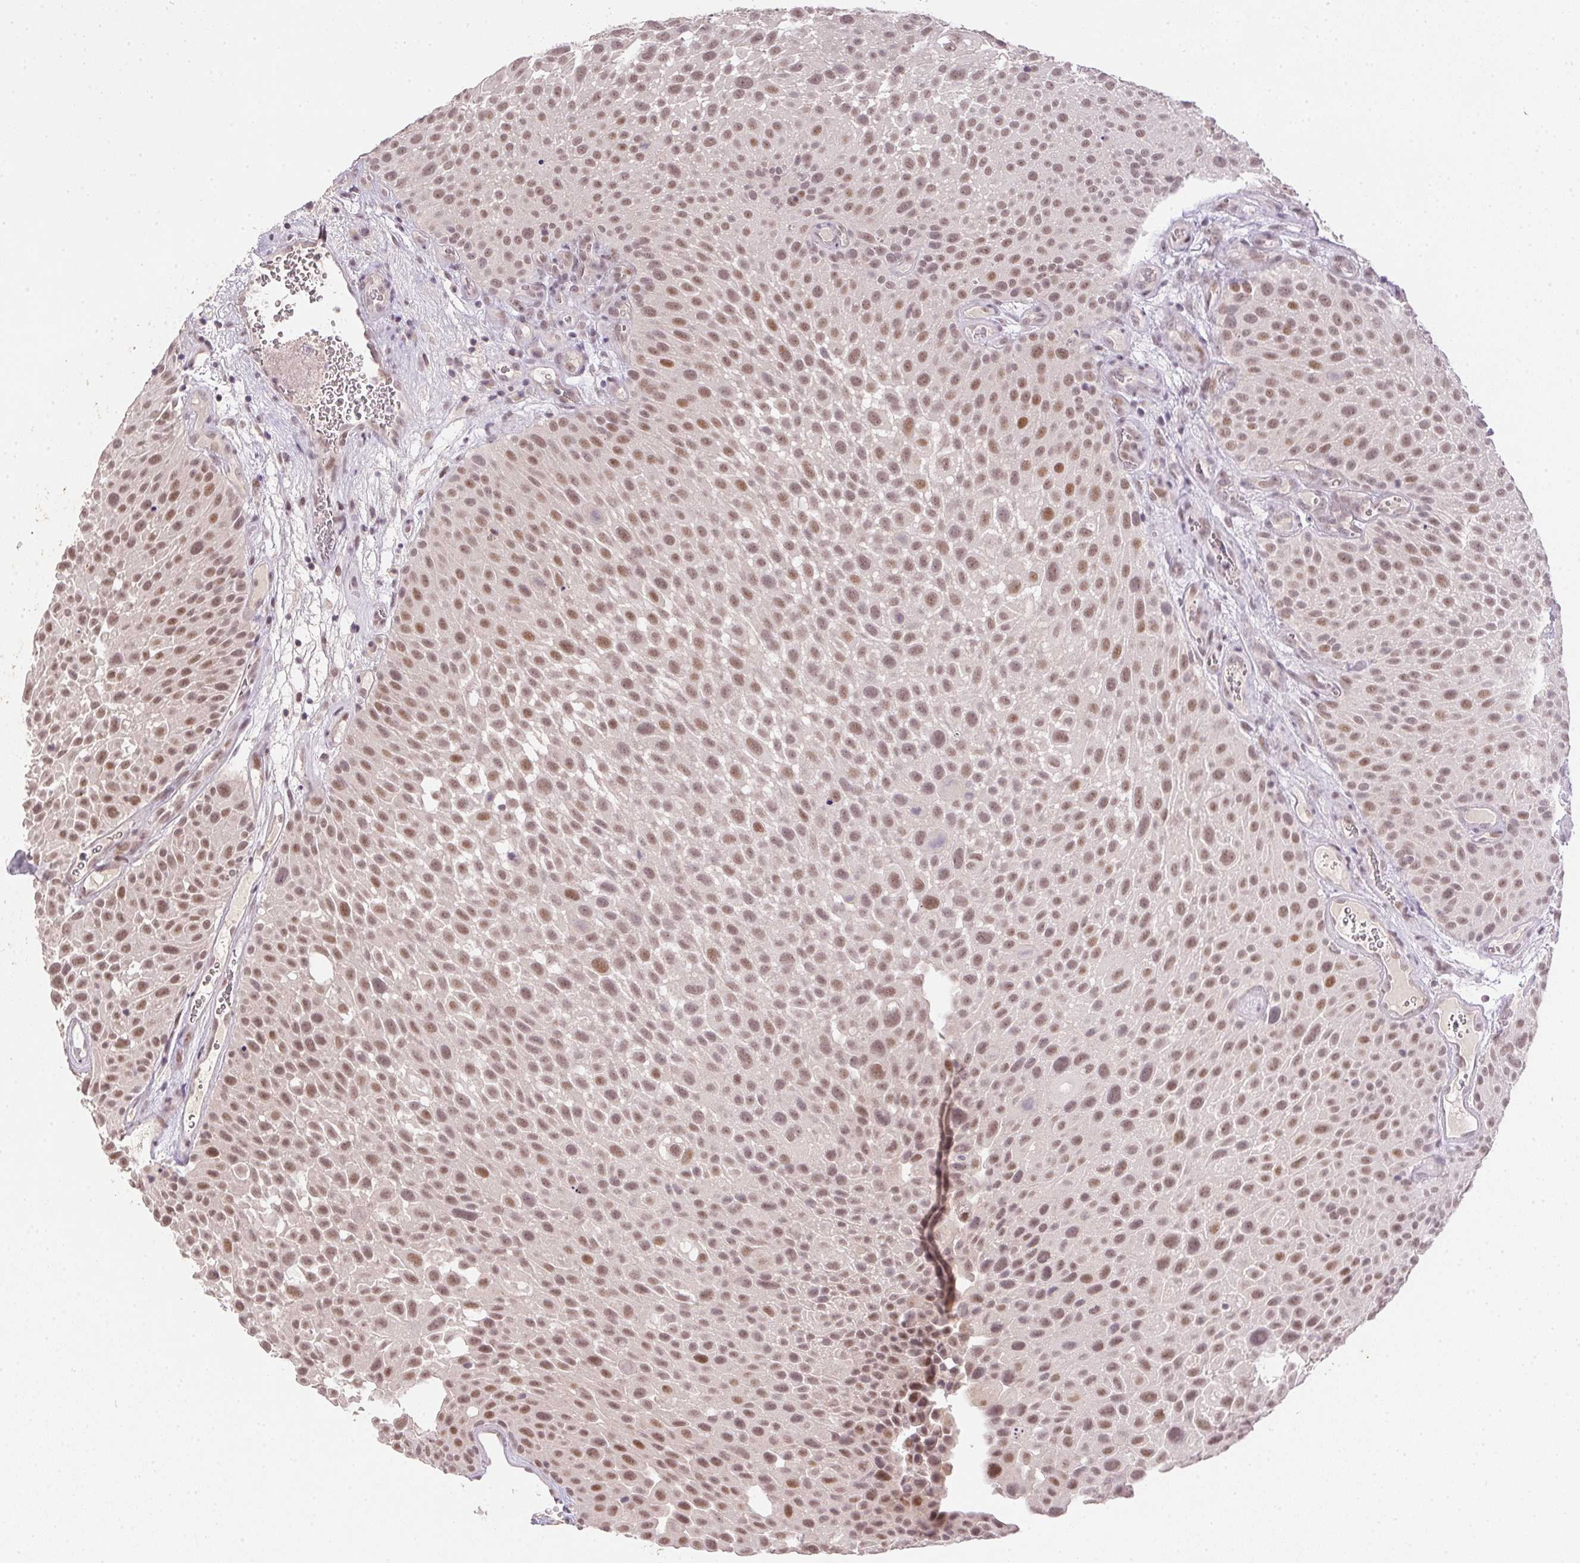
{"staining": {"intensity": "weak", "quantity": ">75%", "location": "nuclear"}, "tissue": "urothelial cancer", "cell_type": "Tumor cells", "image_type": "cancer", "snomed": [{"axis": "morphology", "description": "Urothelial carcinoma, Low grade"}, {"axis": "topography", "description": "Urinary bladder"}], "caption": "The photomicrograph reveals a brown stain indicating the presence of a protein in the nuclear of tumor cells in urothelial carcinoma (low-grade).", "gene": "KDM4D", "patient": {"sex": "male", "age": 72}}